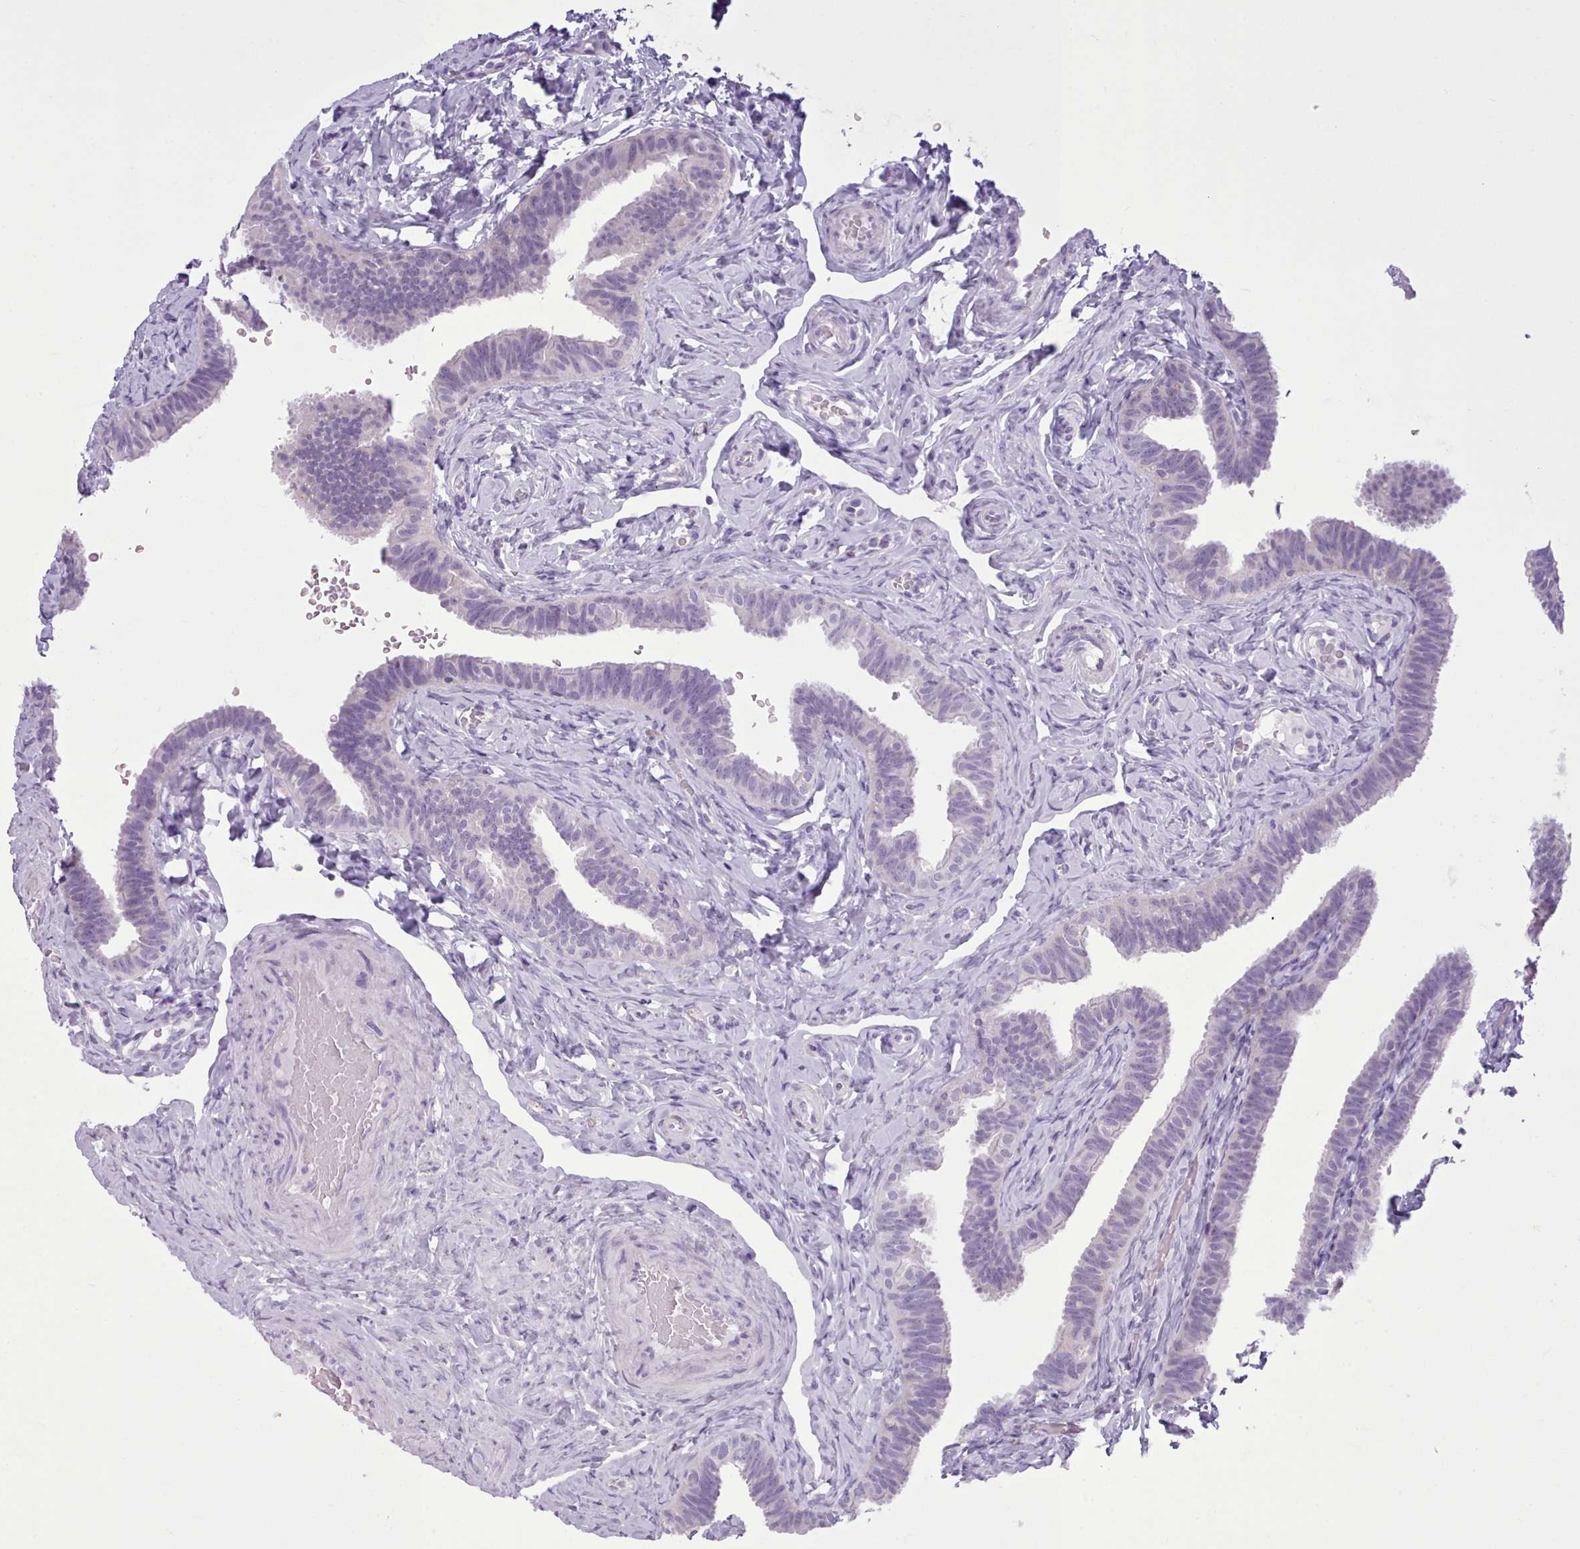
{"staining": {"intensity": "negative", "quantity": "none", "location": "none"}, "tissue": "fallopian tube", "cell_type": "Glandular cells", "image_type": "normal", "snomed": [{"axis": "morphology", "description": "Normal tissue, NOS"}, {"axis": "topography", "description": "Fallopian tube"}], "caption": "Immunohistochemistry of unremarkable fallopian tube shows no positivity in glandular cells.", "gene": "FBXO48", "patient": {"sex": "female", "age": 39}}